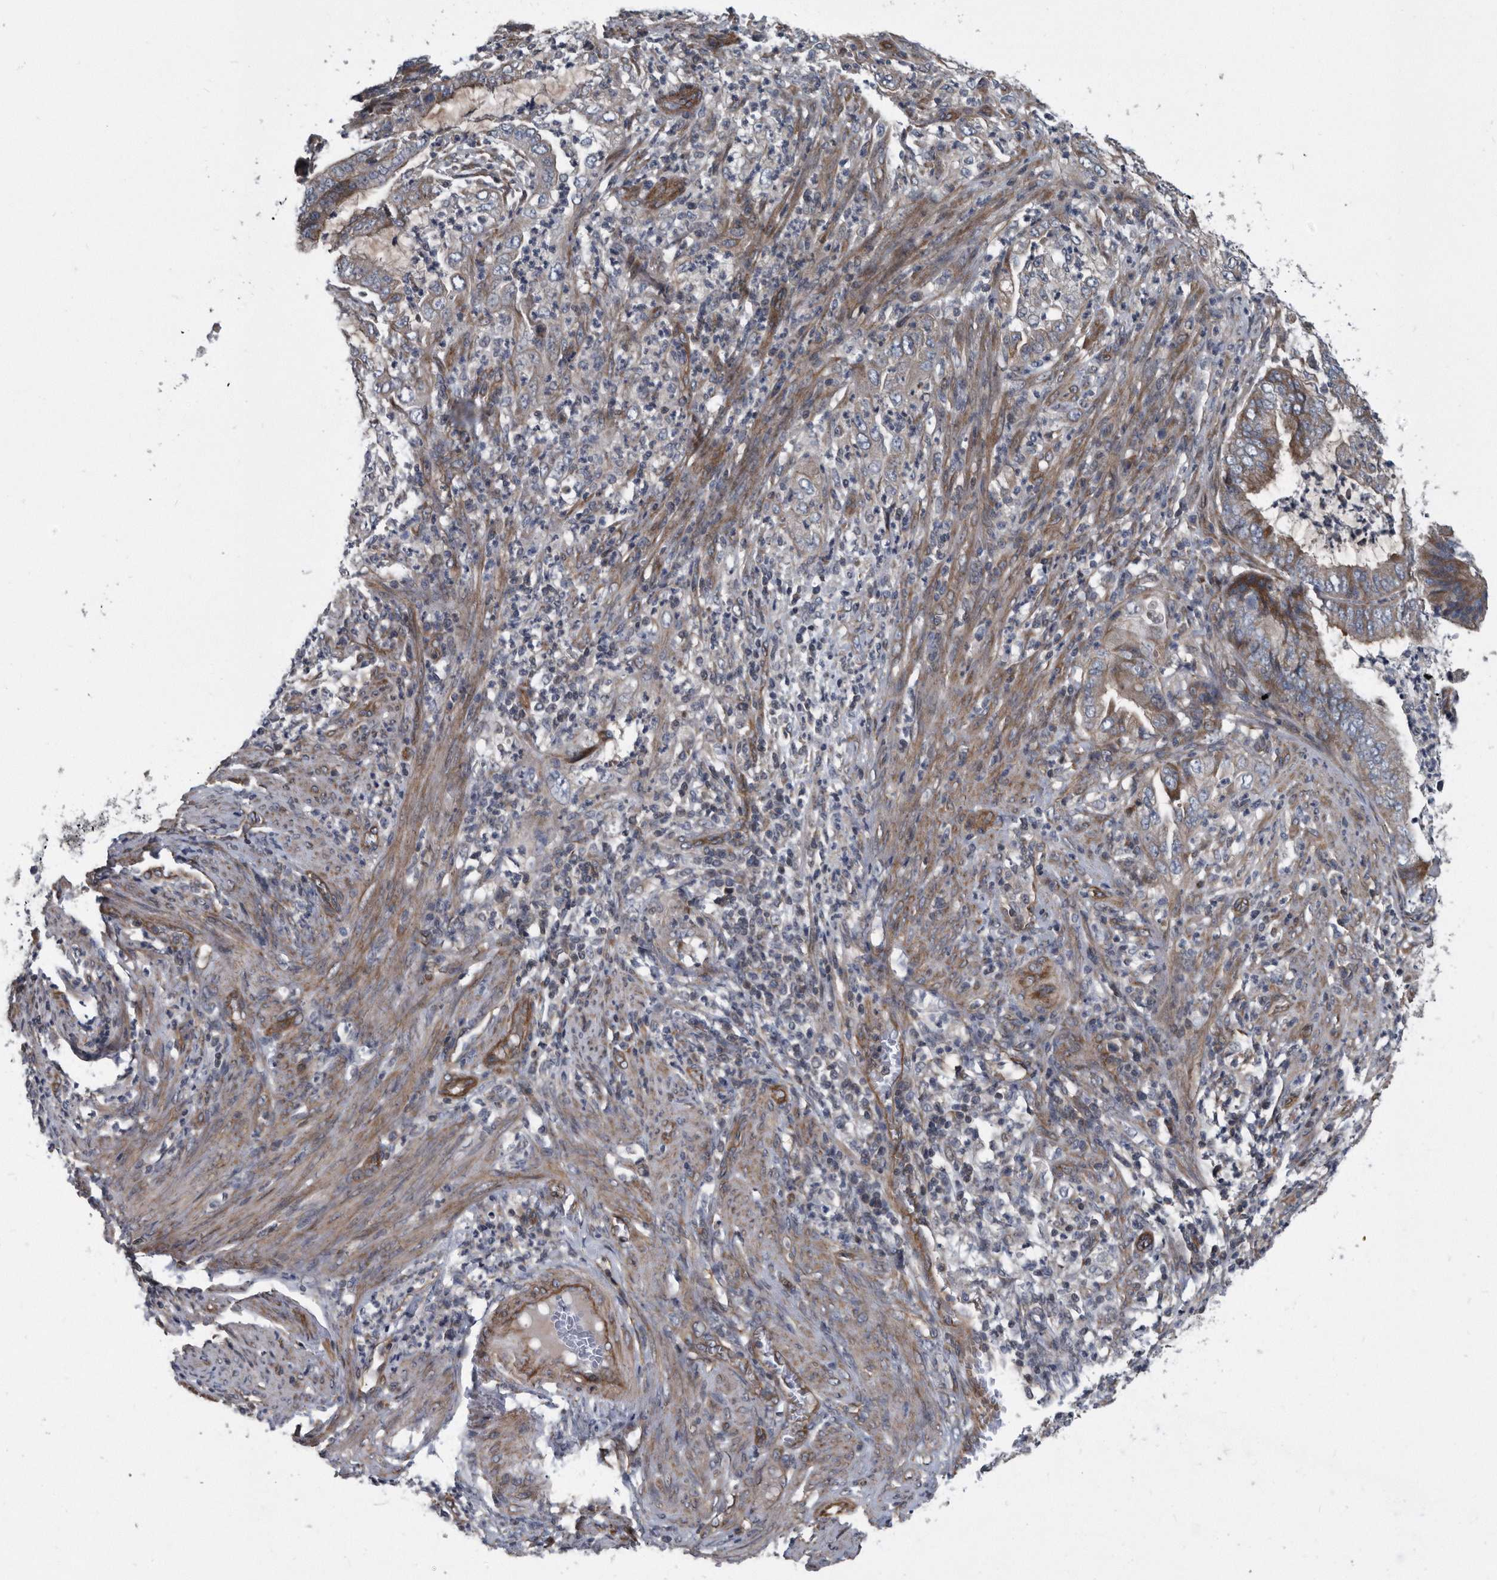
{"staining": {"intensity": "negative", "quantity": "none", "location": "none"}, "tissue": "endometrial cancer", "cell_type": "Tumor cells", "image_type": "cancer", "snomed": [{"axis": "morphology", "description": "Adenocarcinoma, NOS"}, {"axis": "topography", "description": "Endometrium"}], "caption": "The immunohistochemistry (IHC) histopathology image has no significant positivity in tumor cells of endometrial cancer tissue.", "gene": "ARMCX1", "patient": {"sex": "female", "age": 51}}